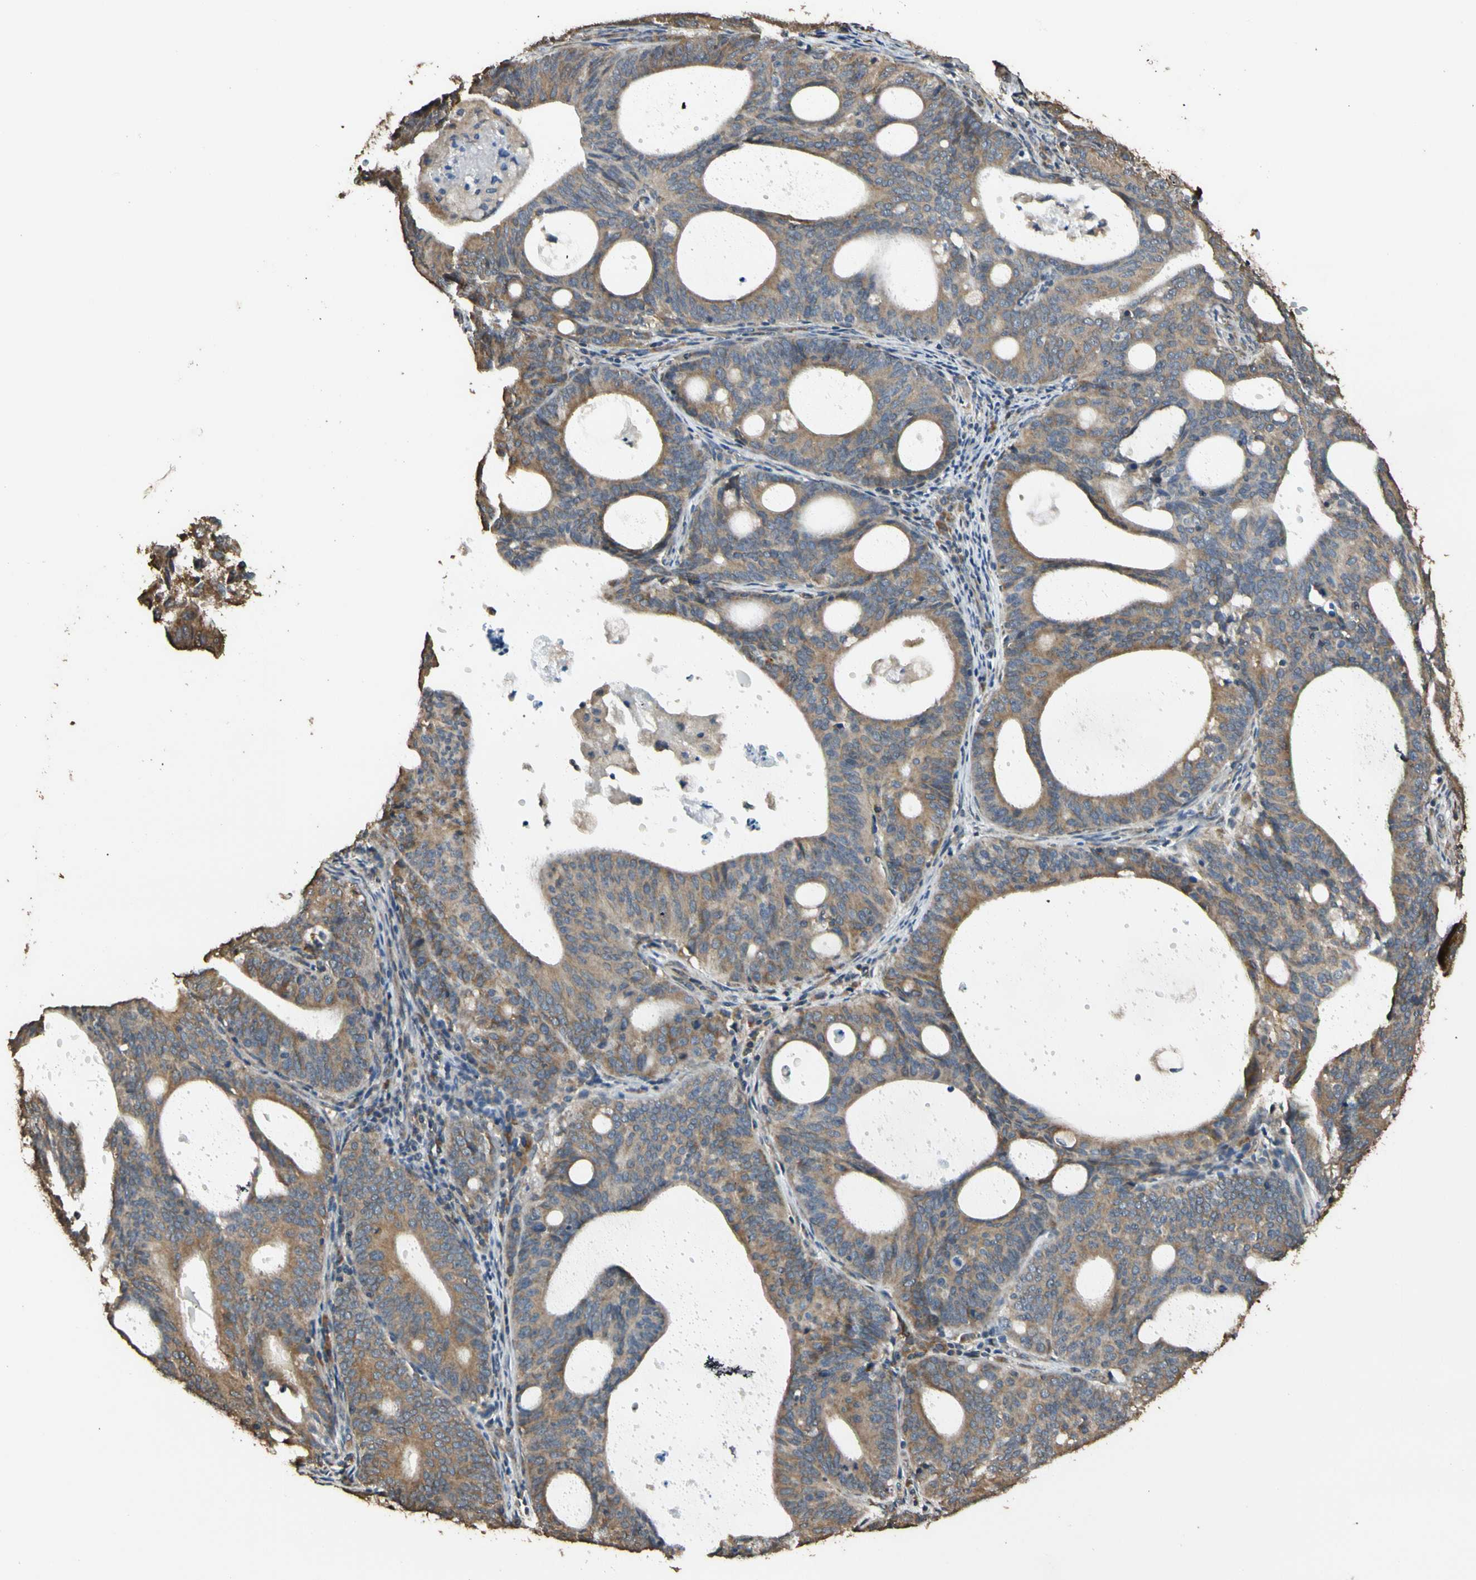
{"staining": {"intensity": "moderate", "quantity": ">75%", "location": "cytoplasmic/membranous"}, "tissue": "endometrial cancer", "cell_type": "Tumor cells", "image_type": "cancer", "snomed": [{"axis": "morphology", "description": "Adenocarcinoma, NOS"}, {"axis": "topography", "description": "Uterus"}], "caption": "An immunohistochemistry (IHC) histopathology image of tumor tissue is shown. Protein staining in brown shows moderate cytoplasmic/membranous positivity in endometrial cancer (adenocarcinoma) within tumor cells.", "gene": "STX18", "patient": {"sex": "female", "age": 83}}